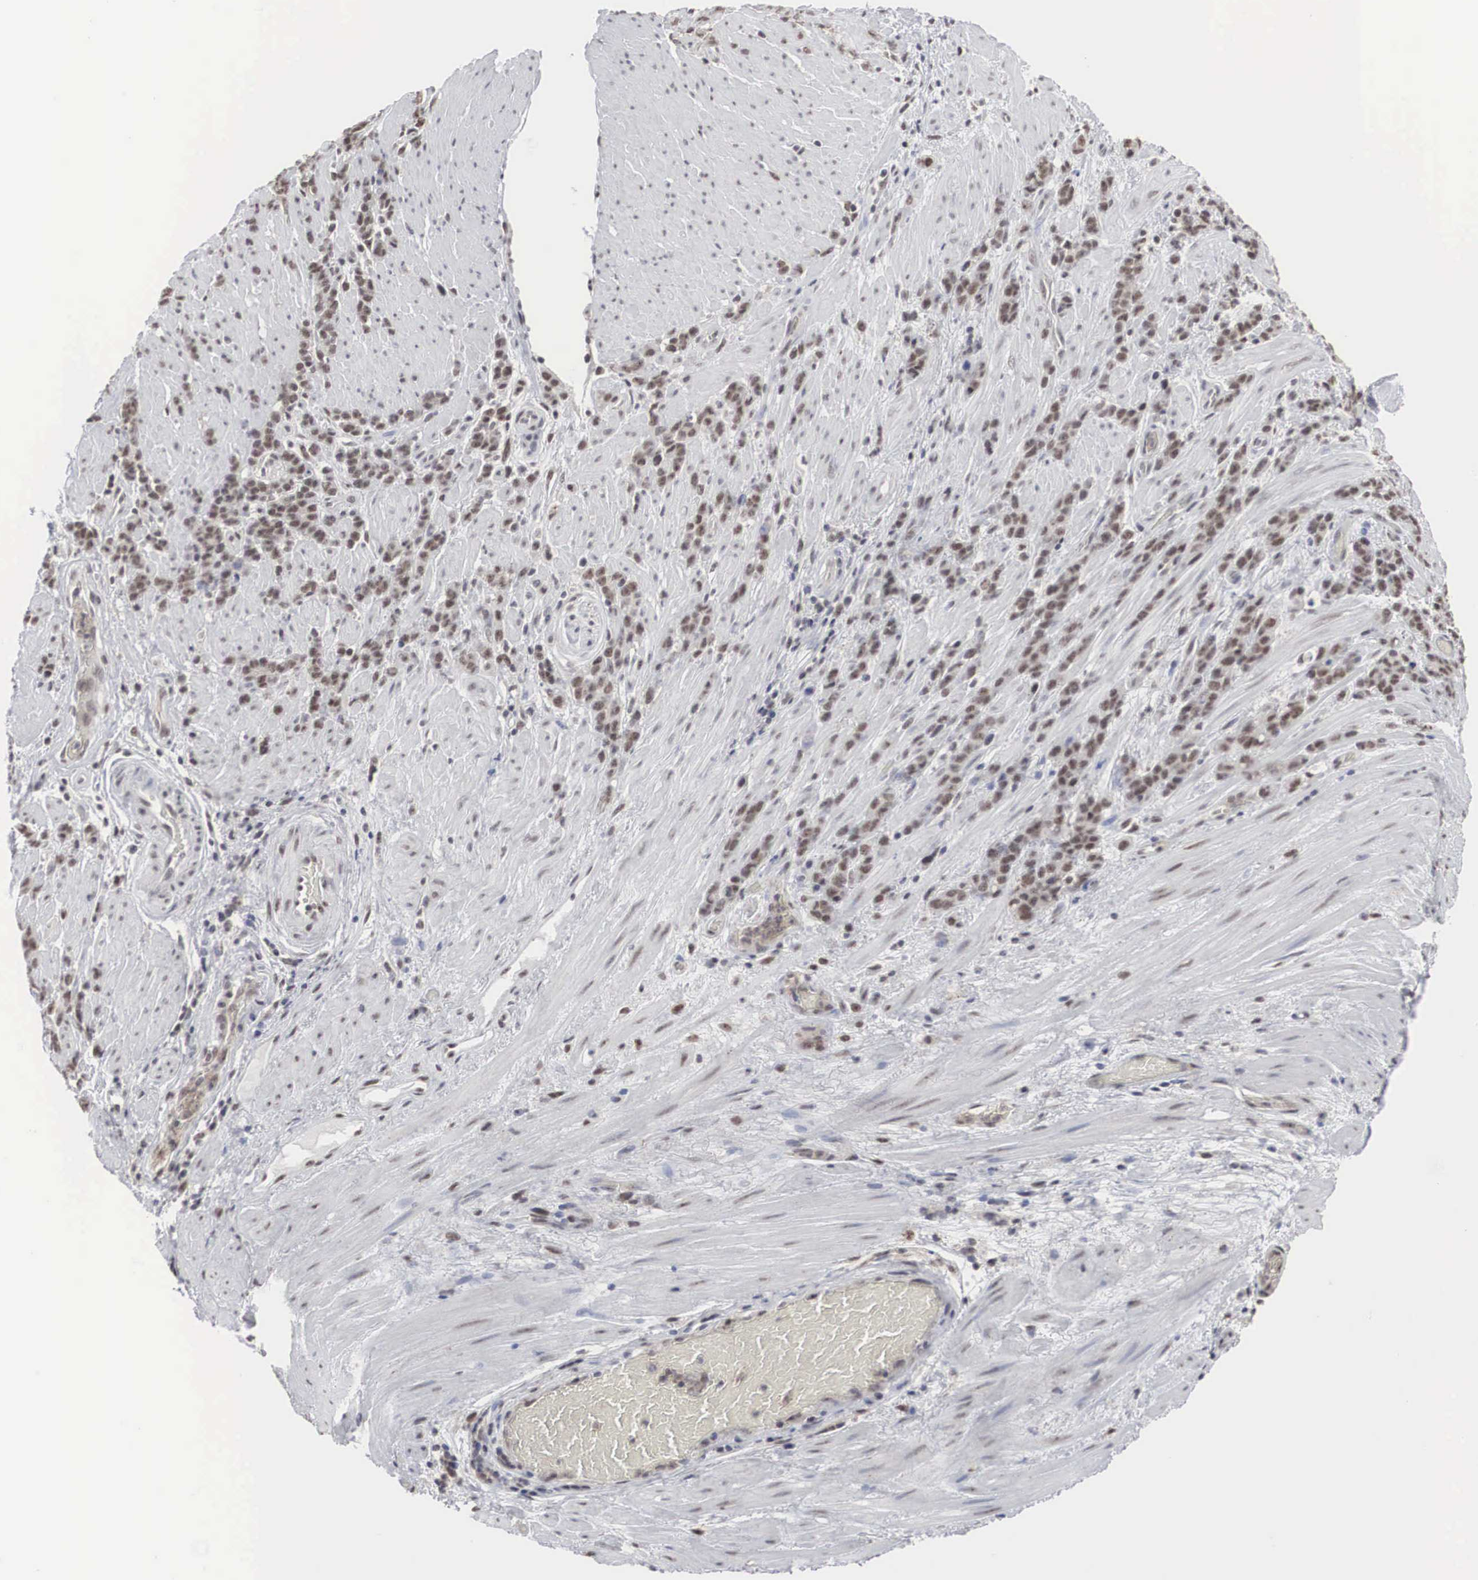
{"staining": {"intensity": "weak", "quantity": "25%-75%", "location": "nuclear"}, "tissue": "stomach cancer", "cell_type": "Tumor cells", "image_type": "cancer", "snomed": [{"axis": "morphology", "description": "Adenocarcinoma, NOS"}, {"axis": "topography", "description": "Stomach, lower"}], "caption": "High-power microscopy captured an immunohistochemistry micrograph of stomach adenocarcinoma, revealing weak nuclear expression in about 25%-75% of tumor cells. The staining was performed using DAB (3,3'-diaminobenzidine), with brown indicating positive protein expression. Nuclei are stained blue with hematoxylin.", "gene": "AUTS2", "patient": {"sex": "male", "age": 88}}